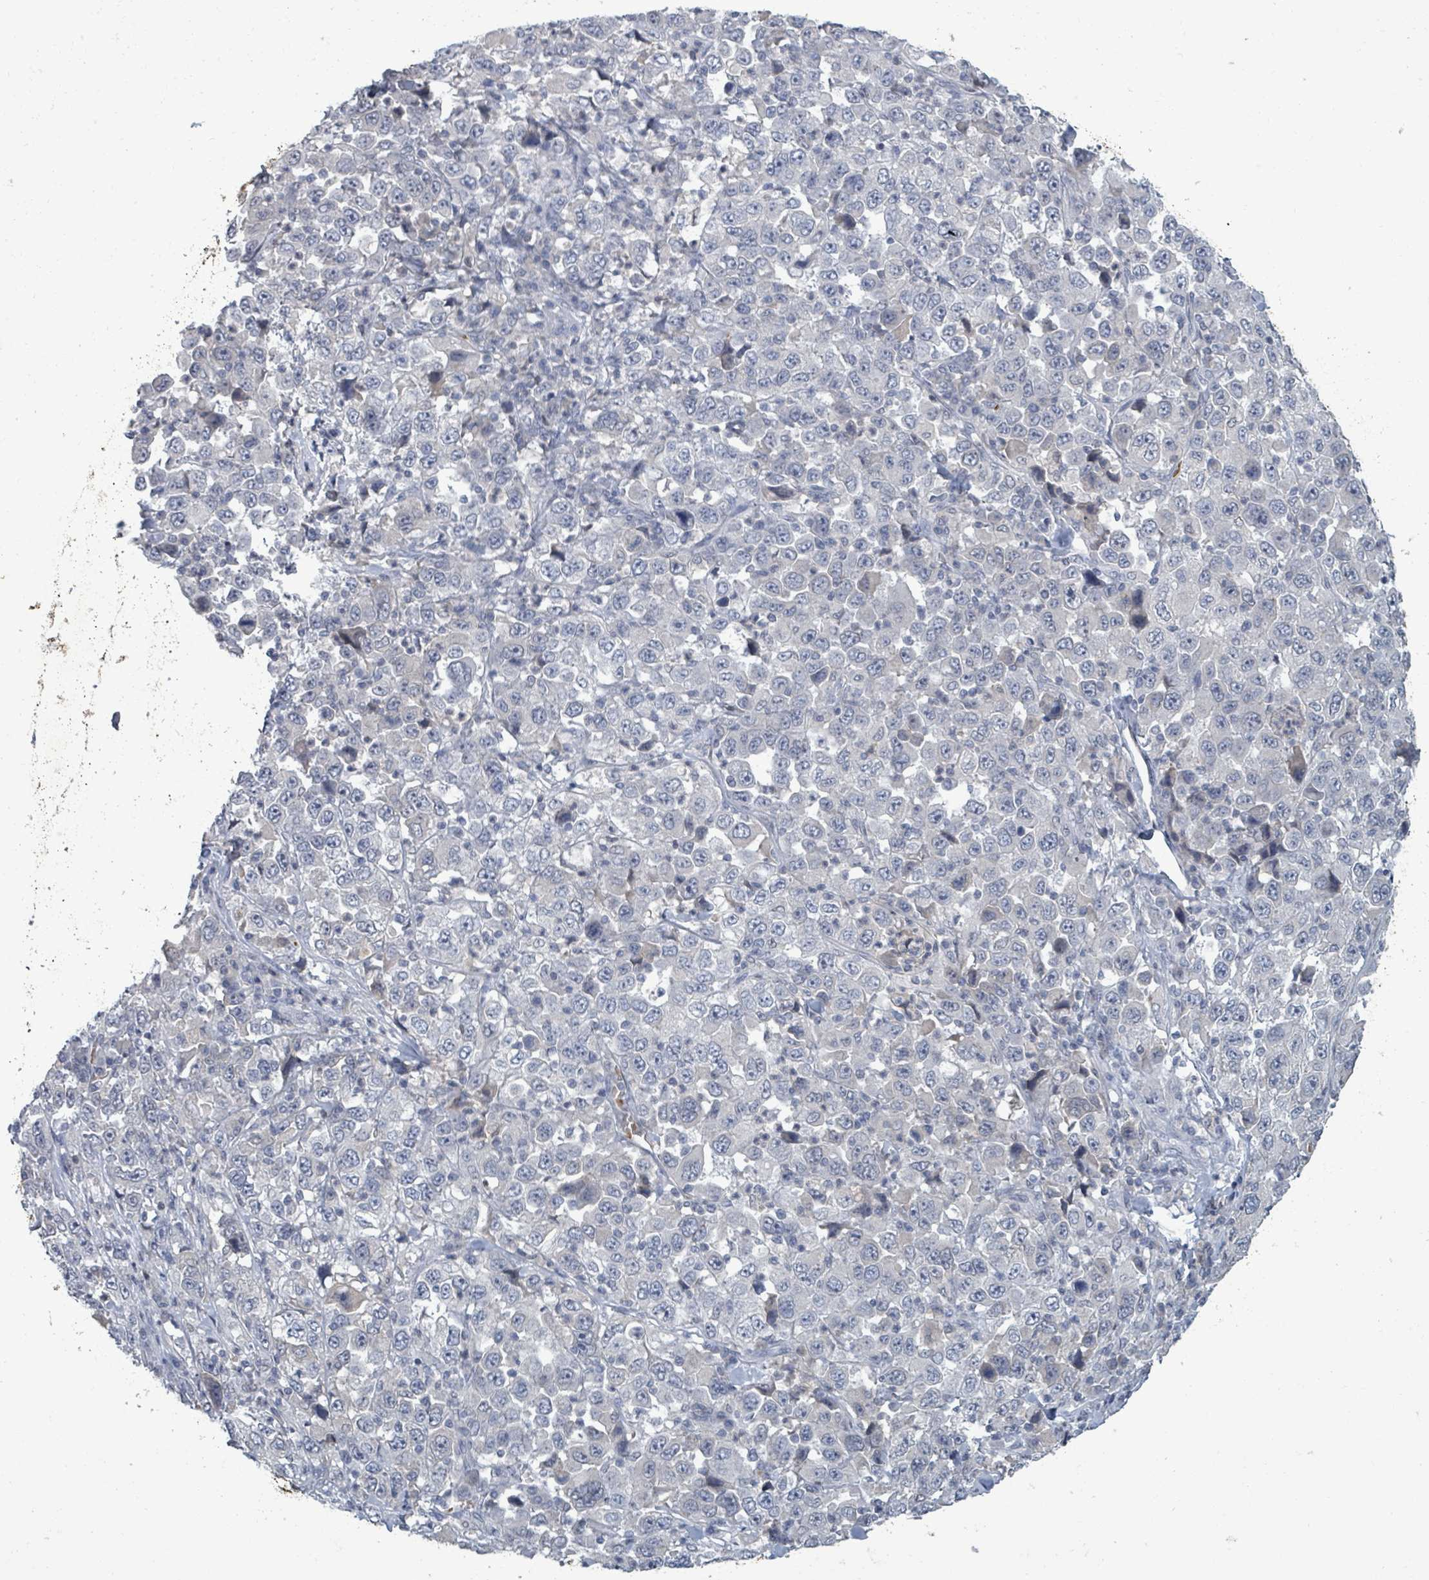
{"staining": {"intensity": "negative", "quantity": "none", "location": "none"}, "tissue": "stomach cancer", "cell_type": "Tumor cells", "image_type": "cancer", "snomed": [{"axis": "morphology", "description": "Normal tissue, NOS"}, {"axis": "morphology", "description": "Adenocarcinoma, NOS"}, {"axis": "topography", "description": "Stomach, upper"}, {"axis": "topography", "description": "Stomach"}], "caption": "This micrograph is of stomach cancer (adenocarcinoma) stained with IHC to label a protein in brown with the nuclei are counter-stained blue. There is no staining in tumor cells.", "gene": "GRM8", "patient": {"sex": "male", "age": 59}}